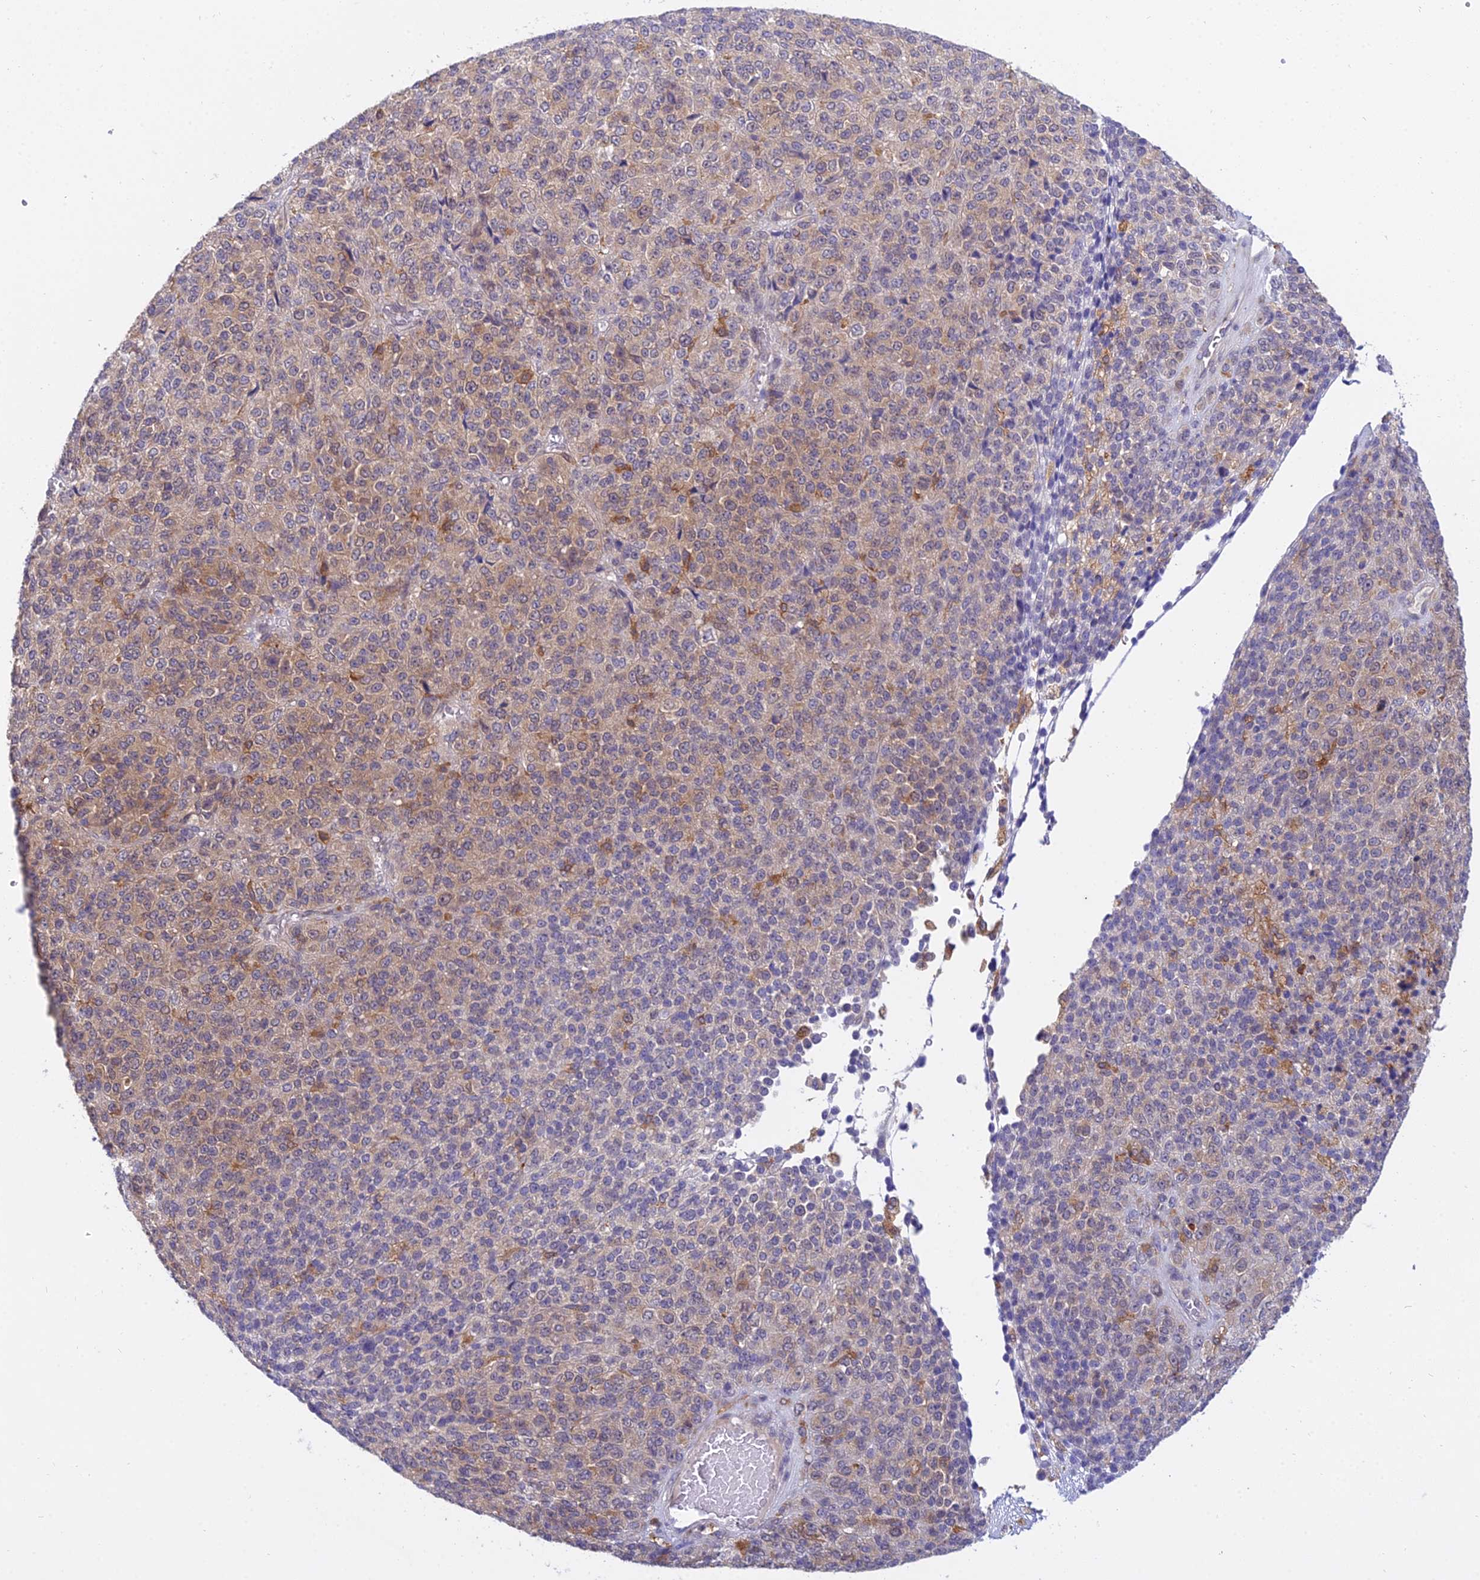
{"staining": {"intensity": "weak", "quantity": "<25%", "location": "cytoplasmic/membranous"}, "tissue": "melanoma", "cell_type": "Tumor cells", "image_type": "cancer", "snomed": [{"axis": "morphology", "description": "Malignant melanoma, Metastatic site"}, {"axis": "topography", "description": "Brain"}], "caption": "Image shows no significant protein staining in tumor cells of malignant melanoma (metastatic site). (DAB (3,3'-diaminobenzidine) immunohistochemistry (IHC) visualized using brightfield microscopy, high magnification).", "gene": "UBE2G1", "patient": {"sex": "female", "age": 56}}